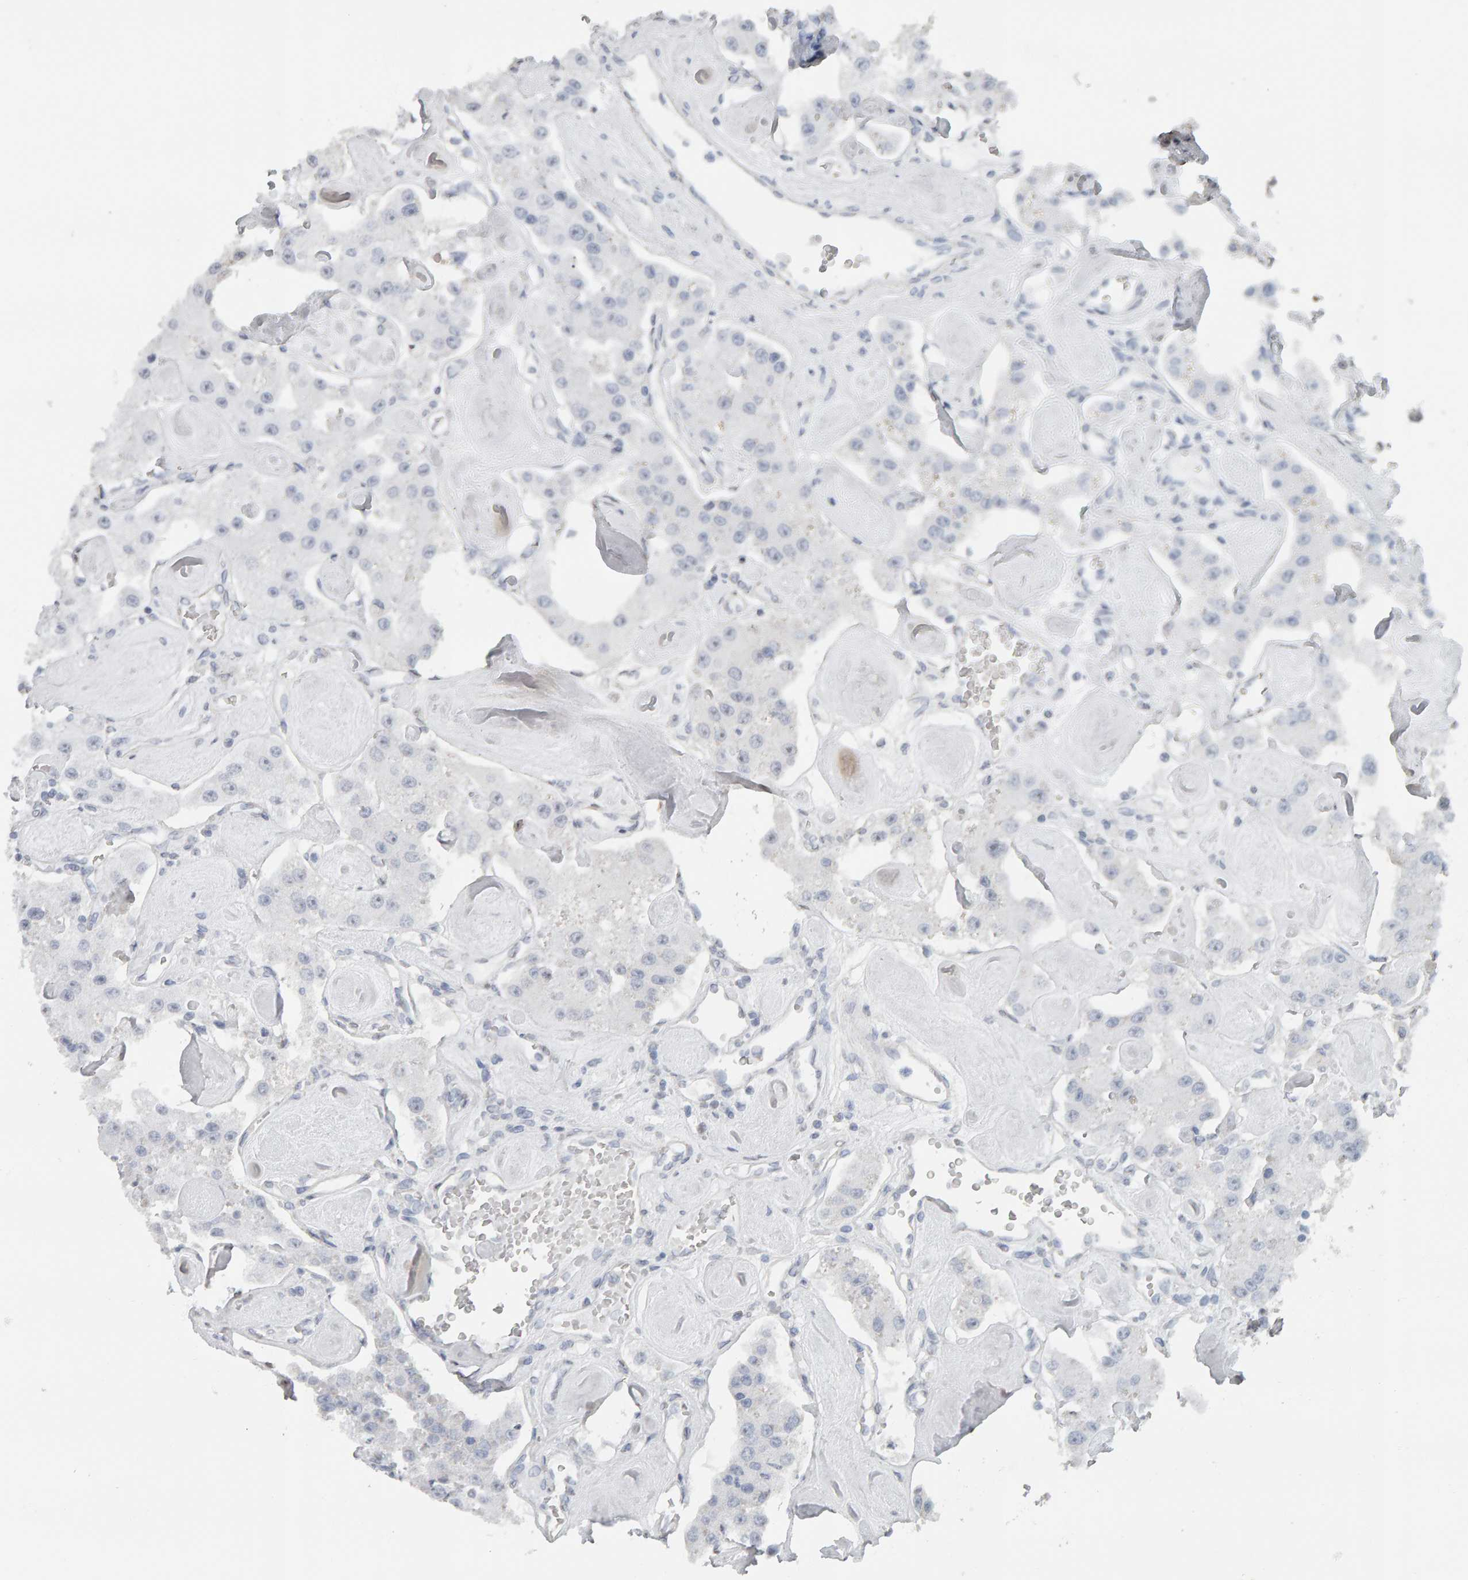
{"staining": {"intensity": "negative", "quantity": "none", "location": "none"}, "tissue": "carcinoid", "cell_type": "Tumor cells", "image_type": "cancer", "snomed": [{"axis": "morphology", "description": "Carcinoid, malignant, NOS"}, {"axis": "topography", "description": "Pancreas"}], "caption": "This is an immunohistochemistry (IHC) photomicrograph of human carcinoid (malignant). There is no positivity in tumor cells.", "gene": "AFF4", "patient": {"sex": "male", "age": 41}}